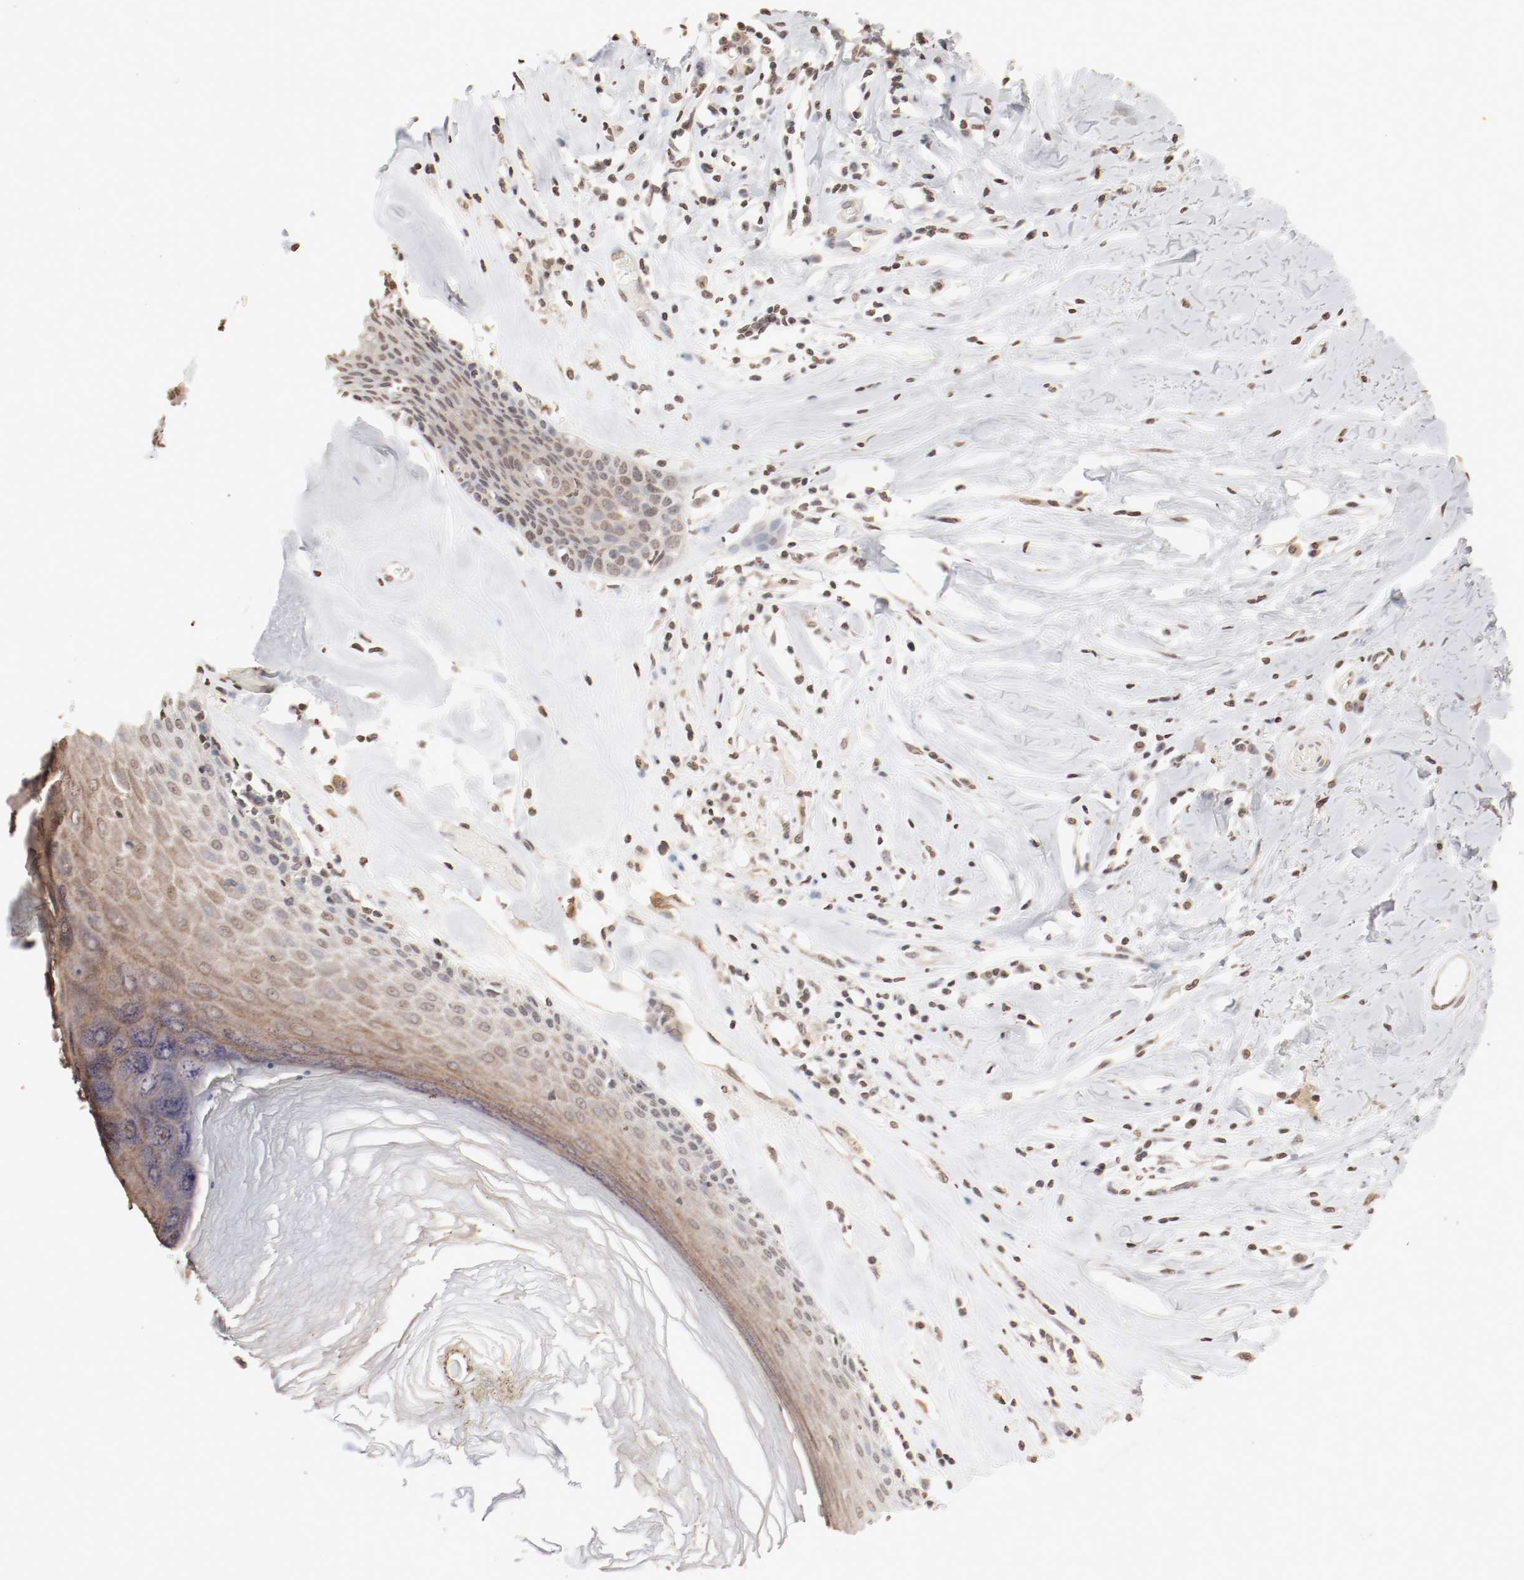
{"staining": {"intensity": "weak", "quantity": ">75%", "location": "cytoplasmic/membranous,nuclear"}, "tissue": "skin", "cell_type": "Epidermal cells", "image_type": "normal", "snomed": [{"axis": "morphology", "description": "Normal tissue, NOS"}, {"axis": "morphology", "description": "Inflammation, NOS"}, {"axis": "topography", "description": "Vulva"}], "caption": "This photomicrograph reveals immunohistochemistry (IHC) staining of benign skin, with low weak cytoplasmic/membranous,nuclear positivity in about >75% of epidermal cells.", "gene": "WASL", "patient": {"sex": "female", "age": 84}}